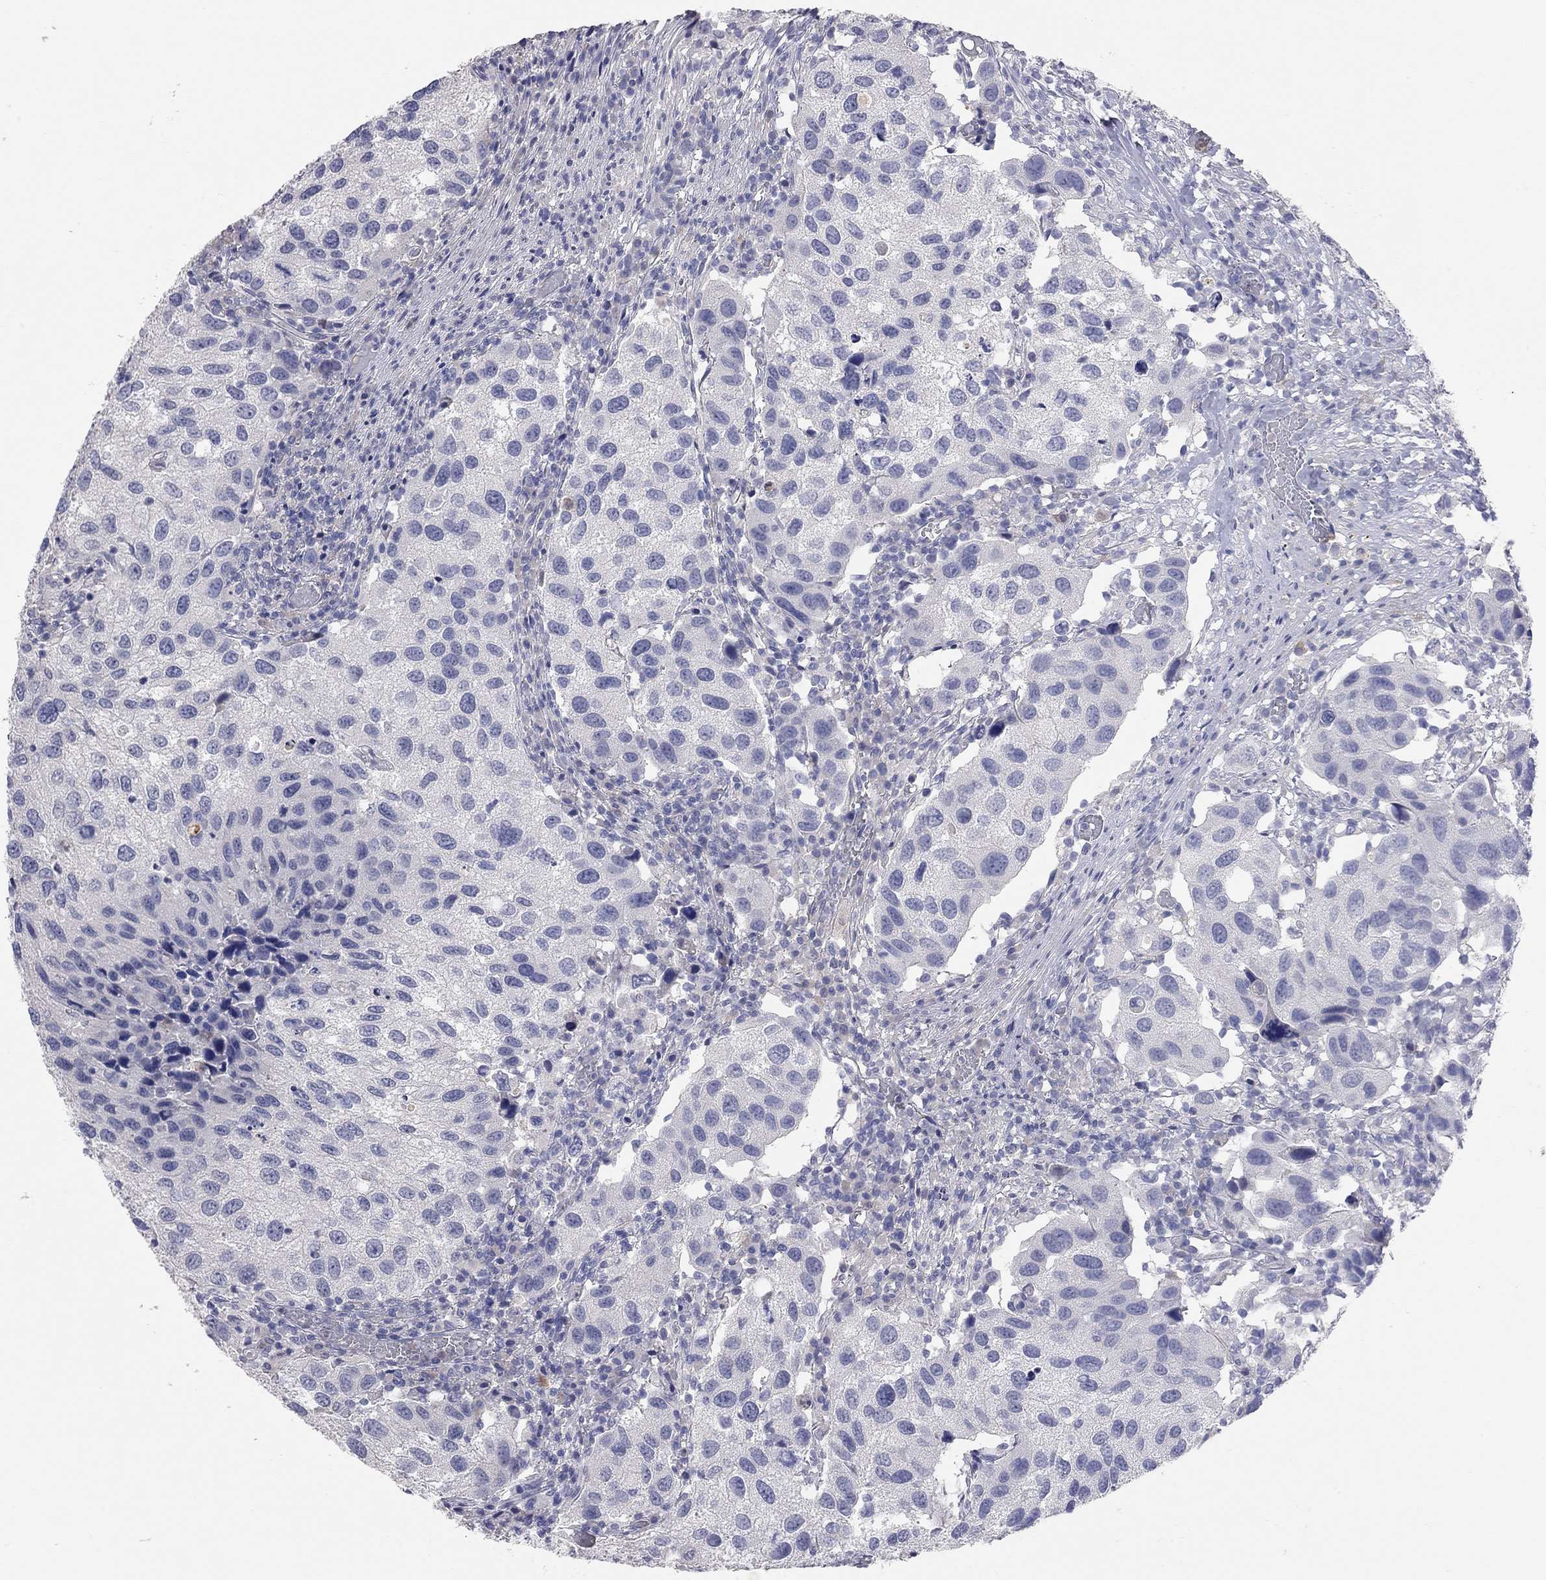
{"staining": {"intensity": "negative", "quantity": "none", "location": "none"}, "tissue": "urothelial cancer", "cell_type": "Tumor cells", "image_type": "cancer", "snomed": [{"axis": "morphology", "description": "Urothelial carcinoma, High grade"}, {"axis": "topography", "description": "Urinary bladder"}], "caption": "Immunohistochemistry (IHC) histopathology image of neoplastic tissue: high-grade urothelial carcinoma stained with DAB (3,3'-diaminobenzidine) demonstrates no significant protein expression in tumor cells.", "gene": "KCNB1", "patient": {"sex": "male", "age": 79}}